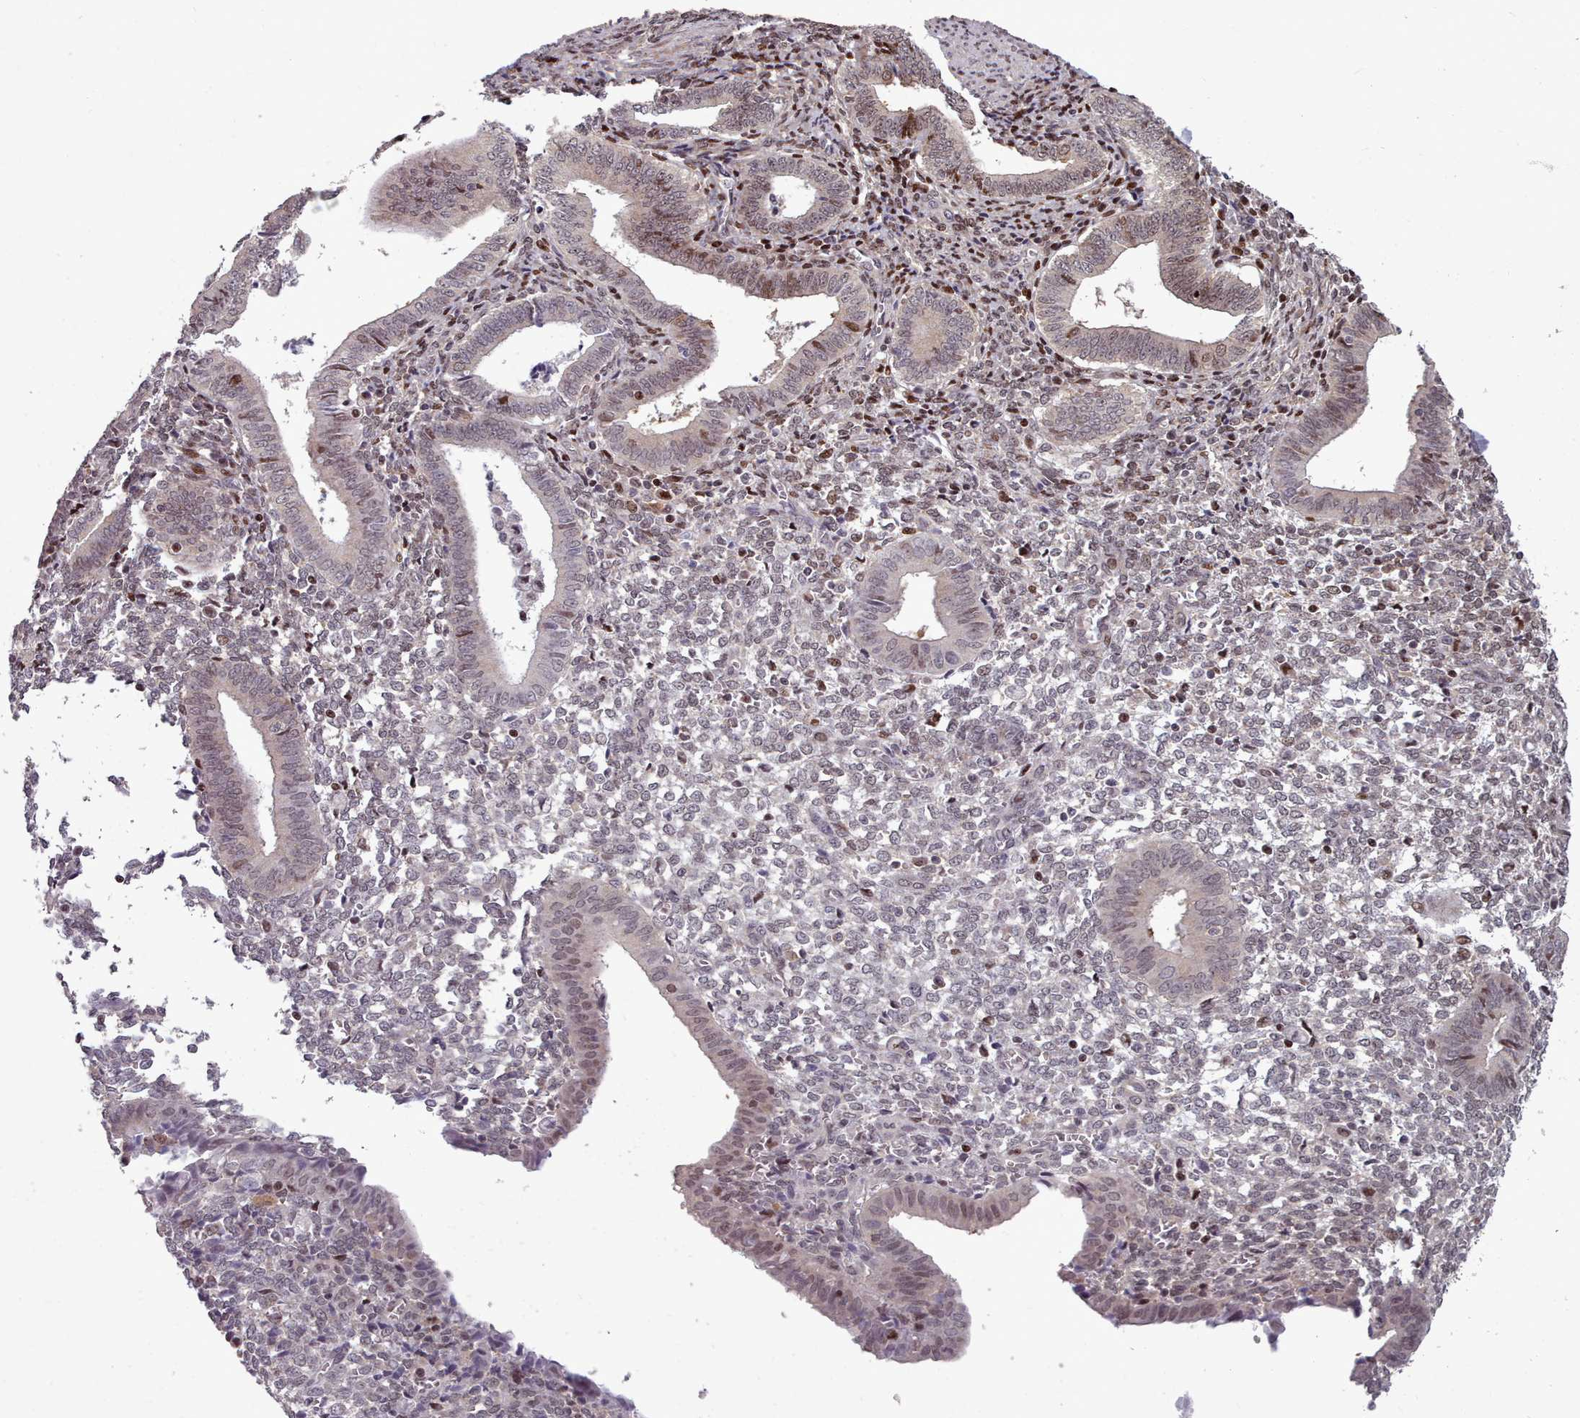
{"staining": {"intensity": "moderate", "quantity": "25%-75%", "location": "nuclear"}, "tissue": "endometrium", "cell_type": "Cells in endometrial stroma", "image_type": "normal", "snomed": [{"axis": "morphology", "description": "Normal tissue, NOS"}, {"axis": "topography", "description": "Other"}, {"axis": "topography", "description": "Endometrium"}], "caption": "Protein staining of normal endometrium exhibits moderate nuclear positivity in about 25%-75% of cells in endometrial stroma.", "gene": "ENSA", "patient": {"sex": "female", "age": 44}}